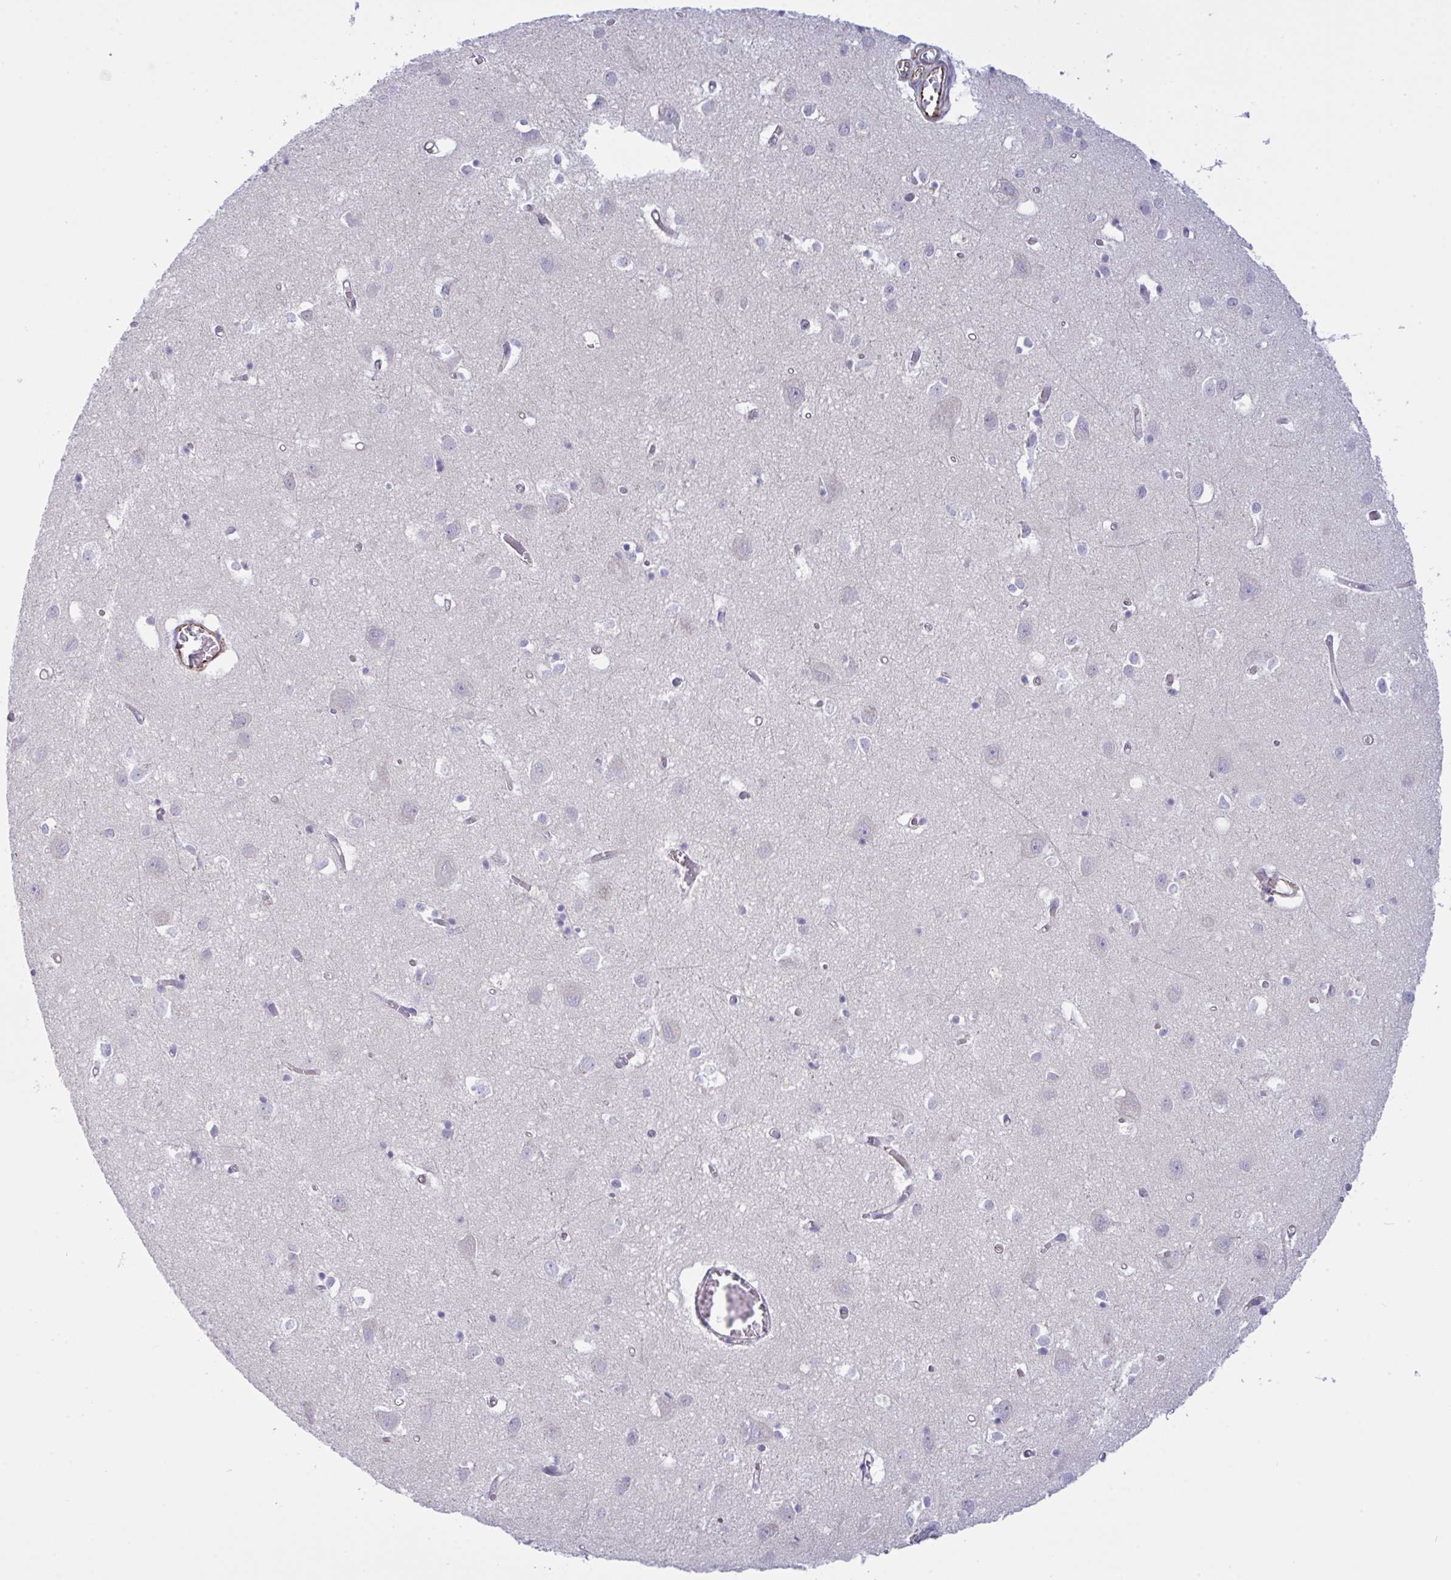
{"staining": {"intensity": "negative", "quantity": "none", "location": "none"}, "tissue": "cerebral cortex", "cell_type": "Endothelial cells", "image_type": "normal", "snomed": [{"axis": "morphology", "description": "Normal tissue, NOS"}, {"axis": "topography", "description": "Cerebral cortex"}], "caption": "Immunohistochemistry (IHC) of unremarkable human cerebral cortex exhibits no positivity in endothelial cells. Brightfield microscopy of immunohistochemistry (IHC) stained with DAB (brown) and hematoxylin (blue), captured at high magnification.", "gene": "DCBLD1", "patient": {"sex": "male", "age": 70}}